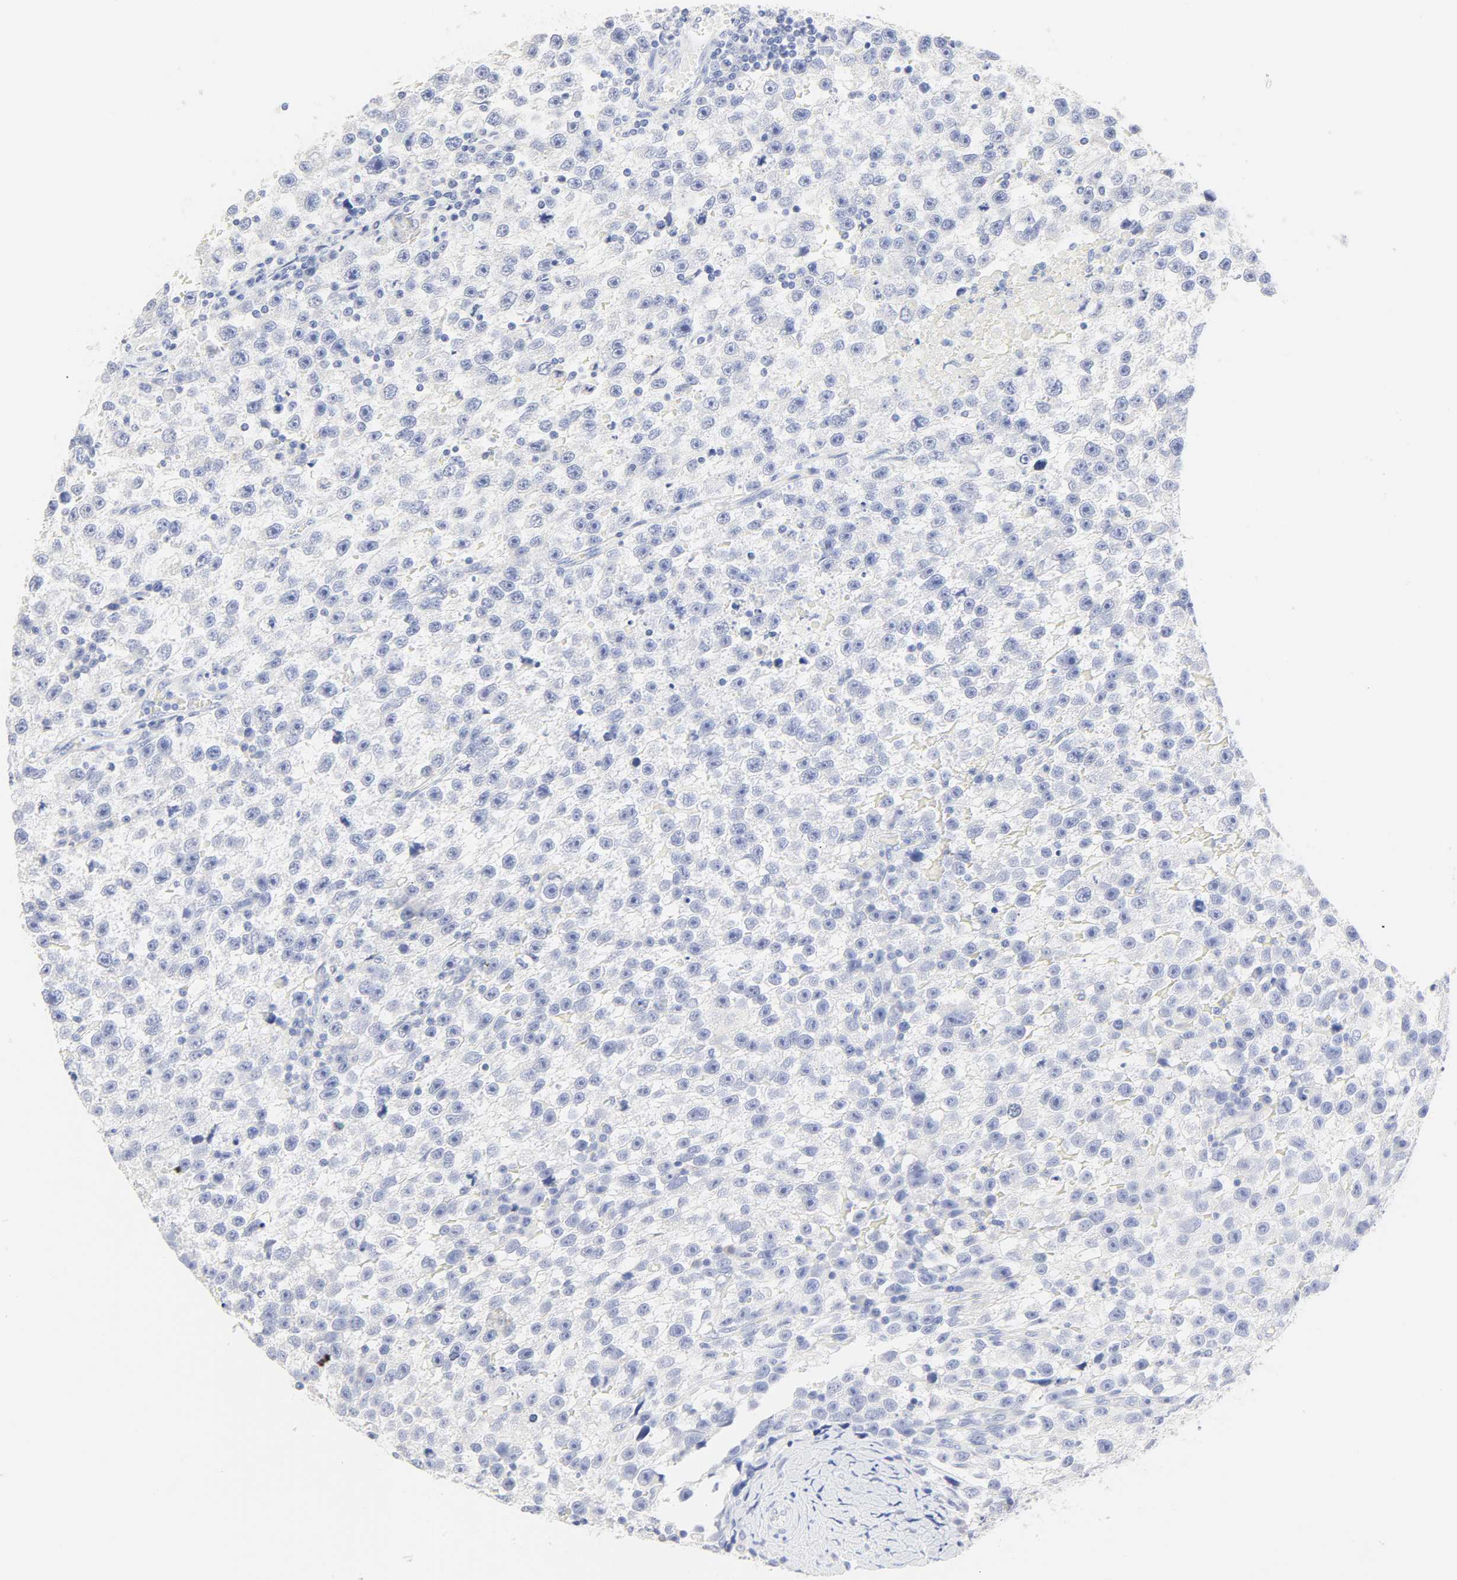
{"staining": {"intensity": "negative", "quantity": "none", "location": "none"}, "tissue": "testis cancer", "cell_type": "Tumor cells", "image_type": "cancer", "snomed": [{"axis": "morphology", "description": "Seminoma, NOS"}, {"axis": "topography", "description": "Testis"}], "caption": "Tumor cells show no significant protein expression in testis cancer.", "gene": "SLCO1B3", "patient": {"sex": "male", "age": 33}}